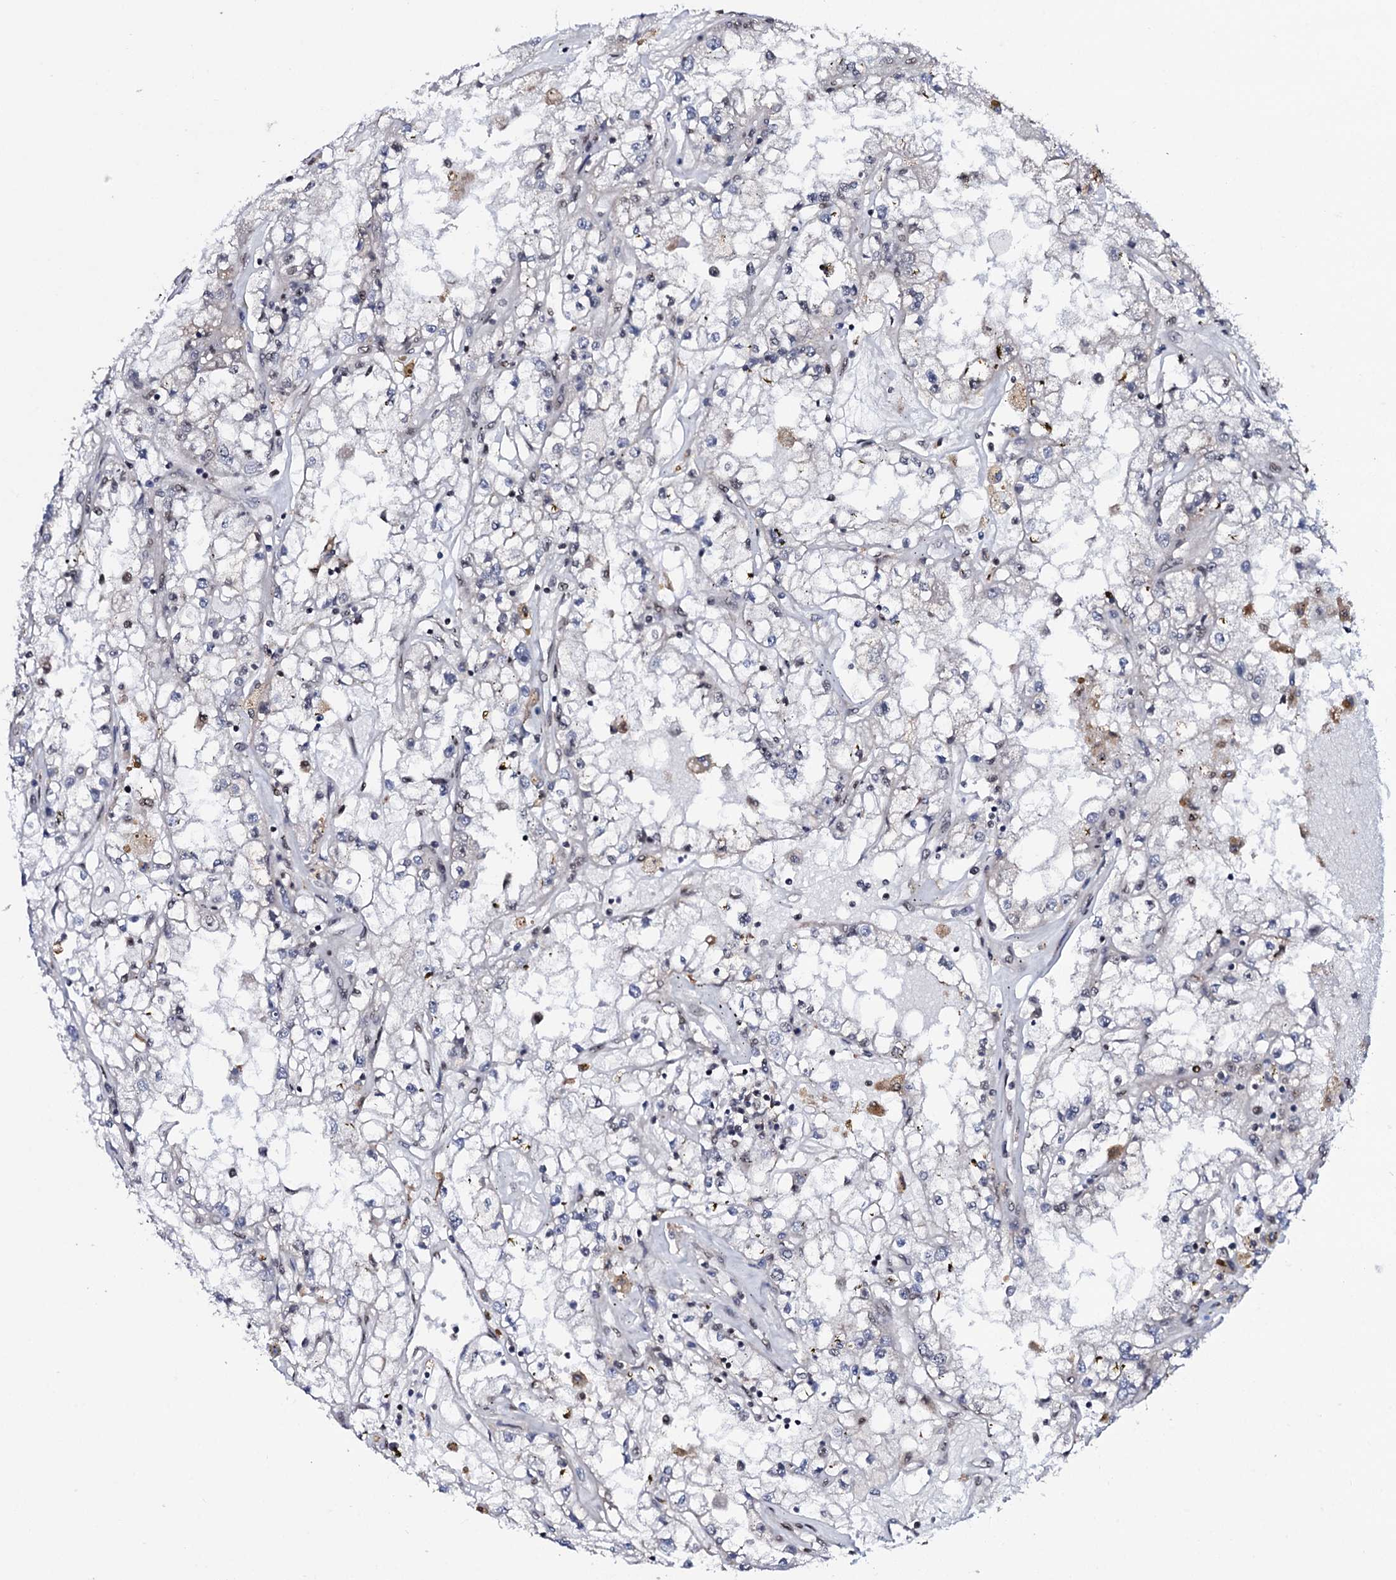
{"staining": {"intensity": "negative", "quantity": "none", "location": "none"}, "tissue": "renal cancer", "cell_type": "Tumor cells", "image_type": "cancer", "snomed": [{"axis": "morphology", "description": "Adenocarcinoma, NOS"}, {"axis": "topography", "description": "Kidney"}], "caption": "Tumor cells are negative for protein expression in human adenocarcinoma (renal).", "gene": "PRPF18", "patient": {"sex": "male", "age": 56}}